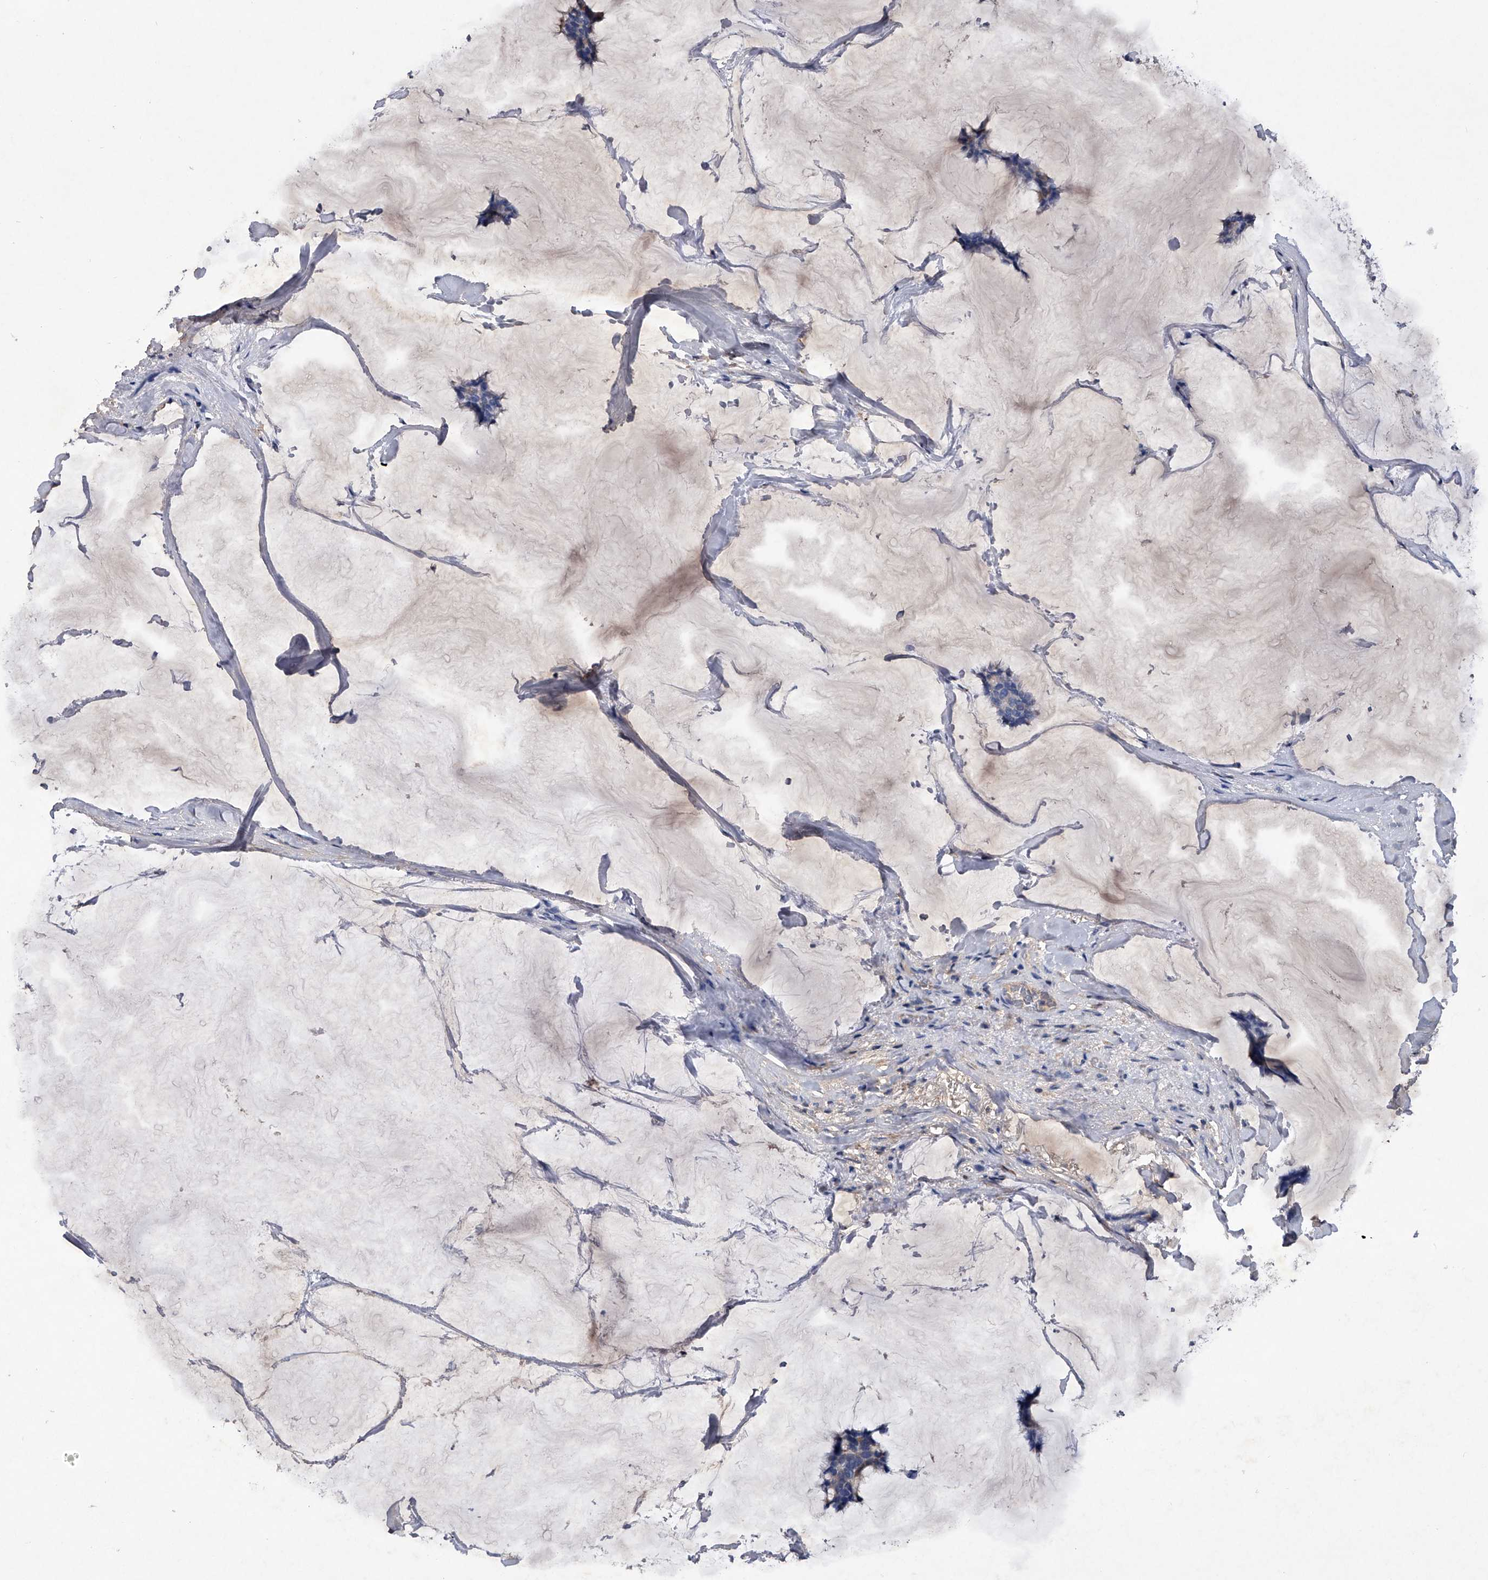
{"staining": {"intensity": "negative", "quantity": "none", "location": "none"}, "tissue": "breast cancer", "cell_type": "Tumor cells", "image_type": "cancer", "snomed": [{"axis": "morphology", "description": "Duct carcinoma"}, {"axis": "topography", "description": "Breast"}], "caption": "The histopathology image reveals no significant staining in tumor cells of breast cancer.", "gene": "ASNS", "patient": {"sex": "female", "age": 93}}